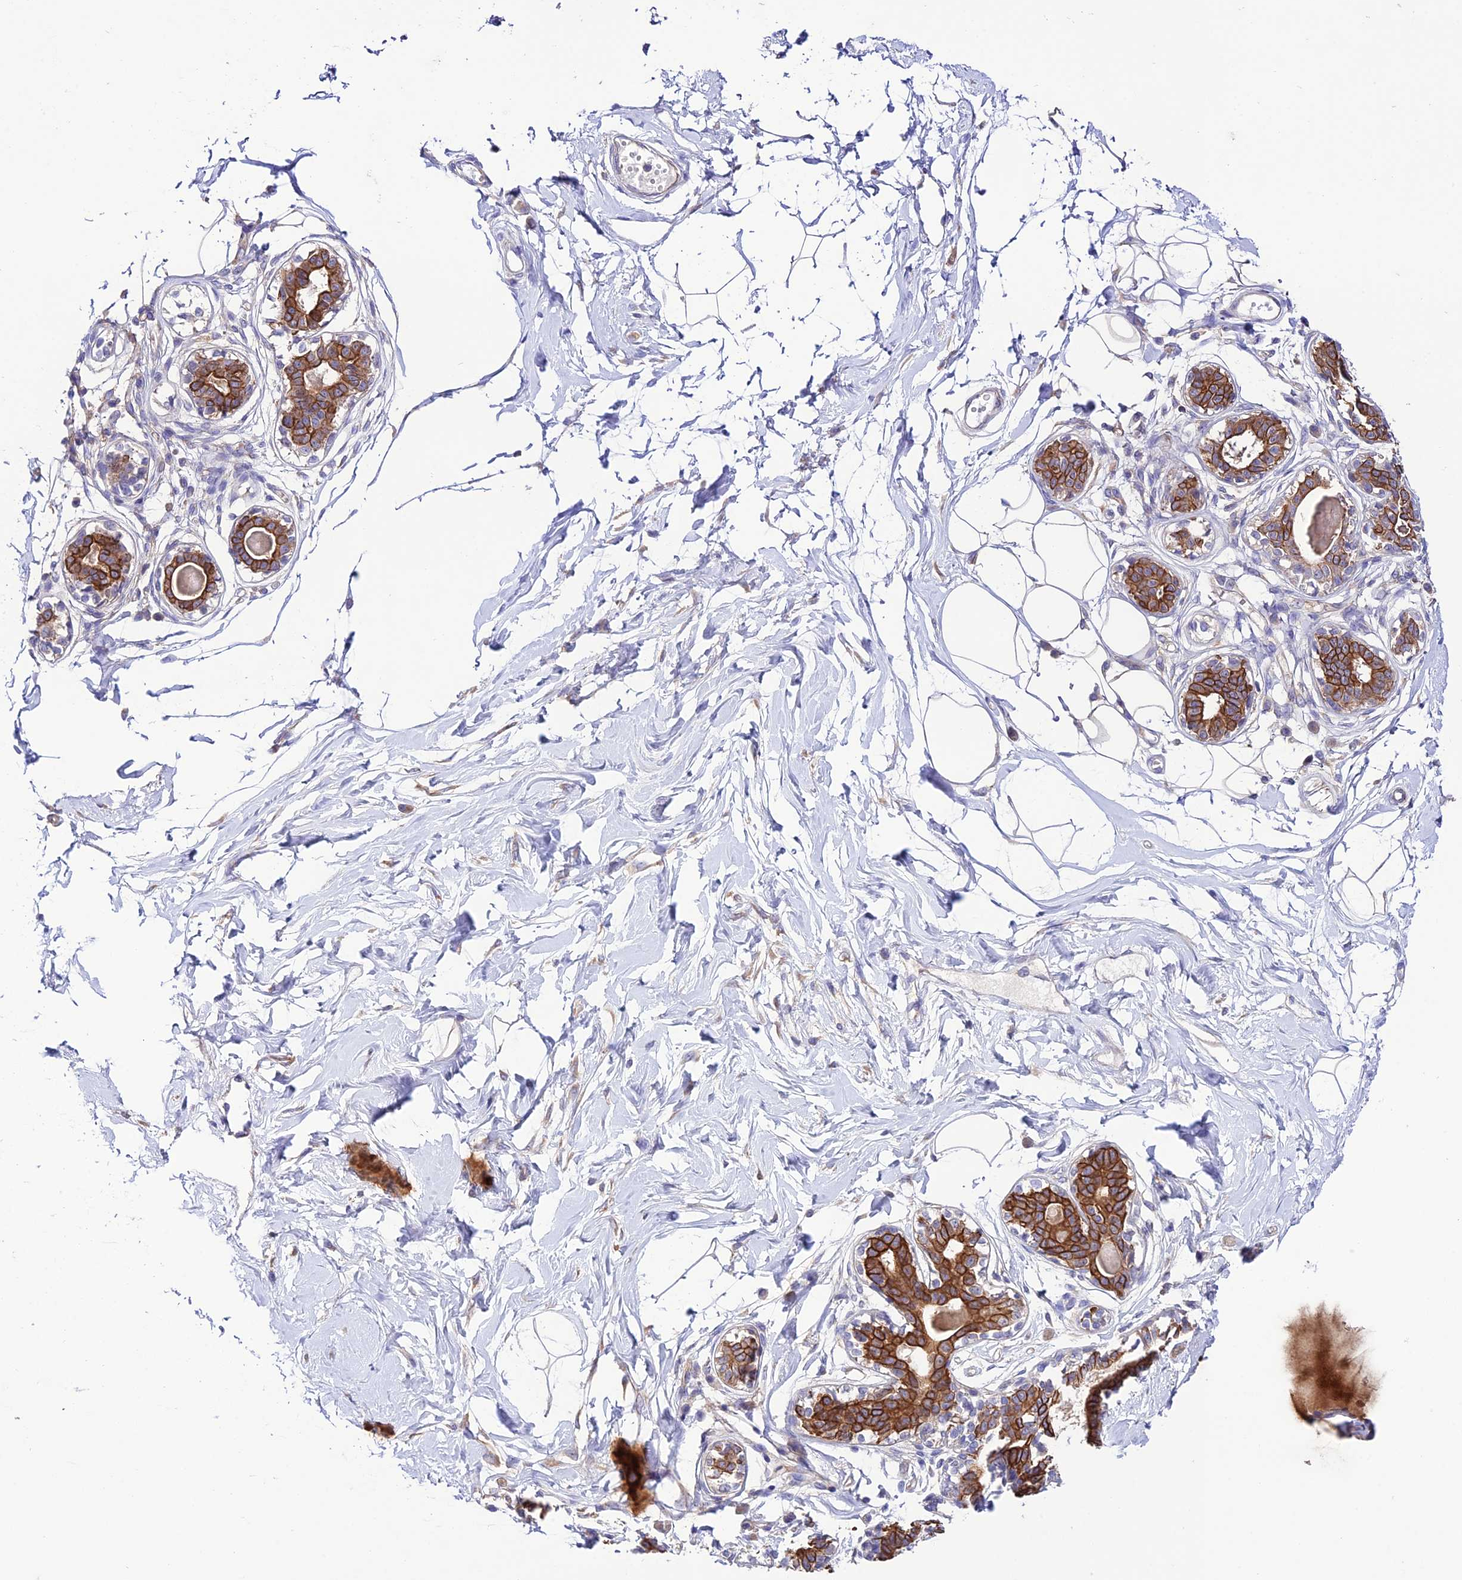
{"staining": {"intensity": "negative", "quantity": "none", "location": "none"}, "tissue": "breast", "cell_type": "Adipocytes", "image_type": "normal", "snomed": [{"axis": "morphology", "description": "Normal tissue, NOS"}, {"axis": "topography", "description": "Breast"}], "caption": "DAB immunohistochemical staining of unremarkable breast shows no significant expression in adipocytes.", "gene": "BRME1", "patient": {"sex": "female", "age": 45}}